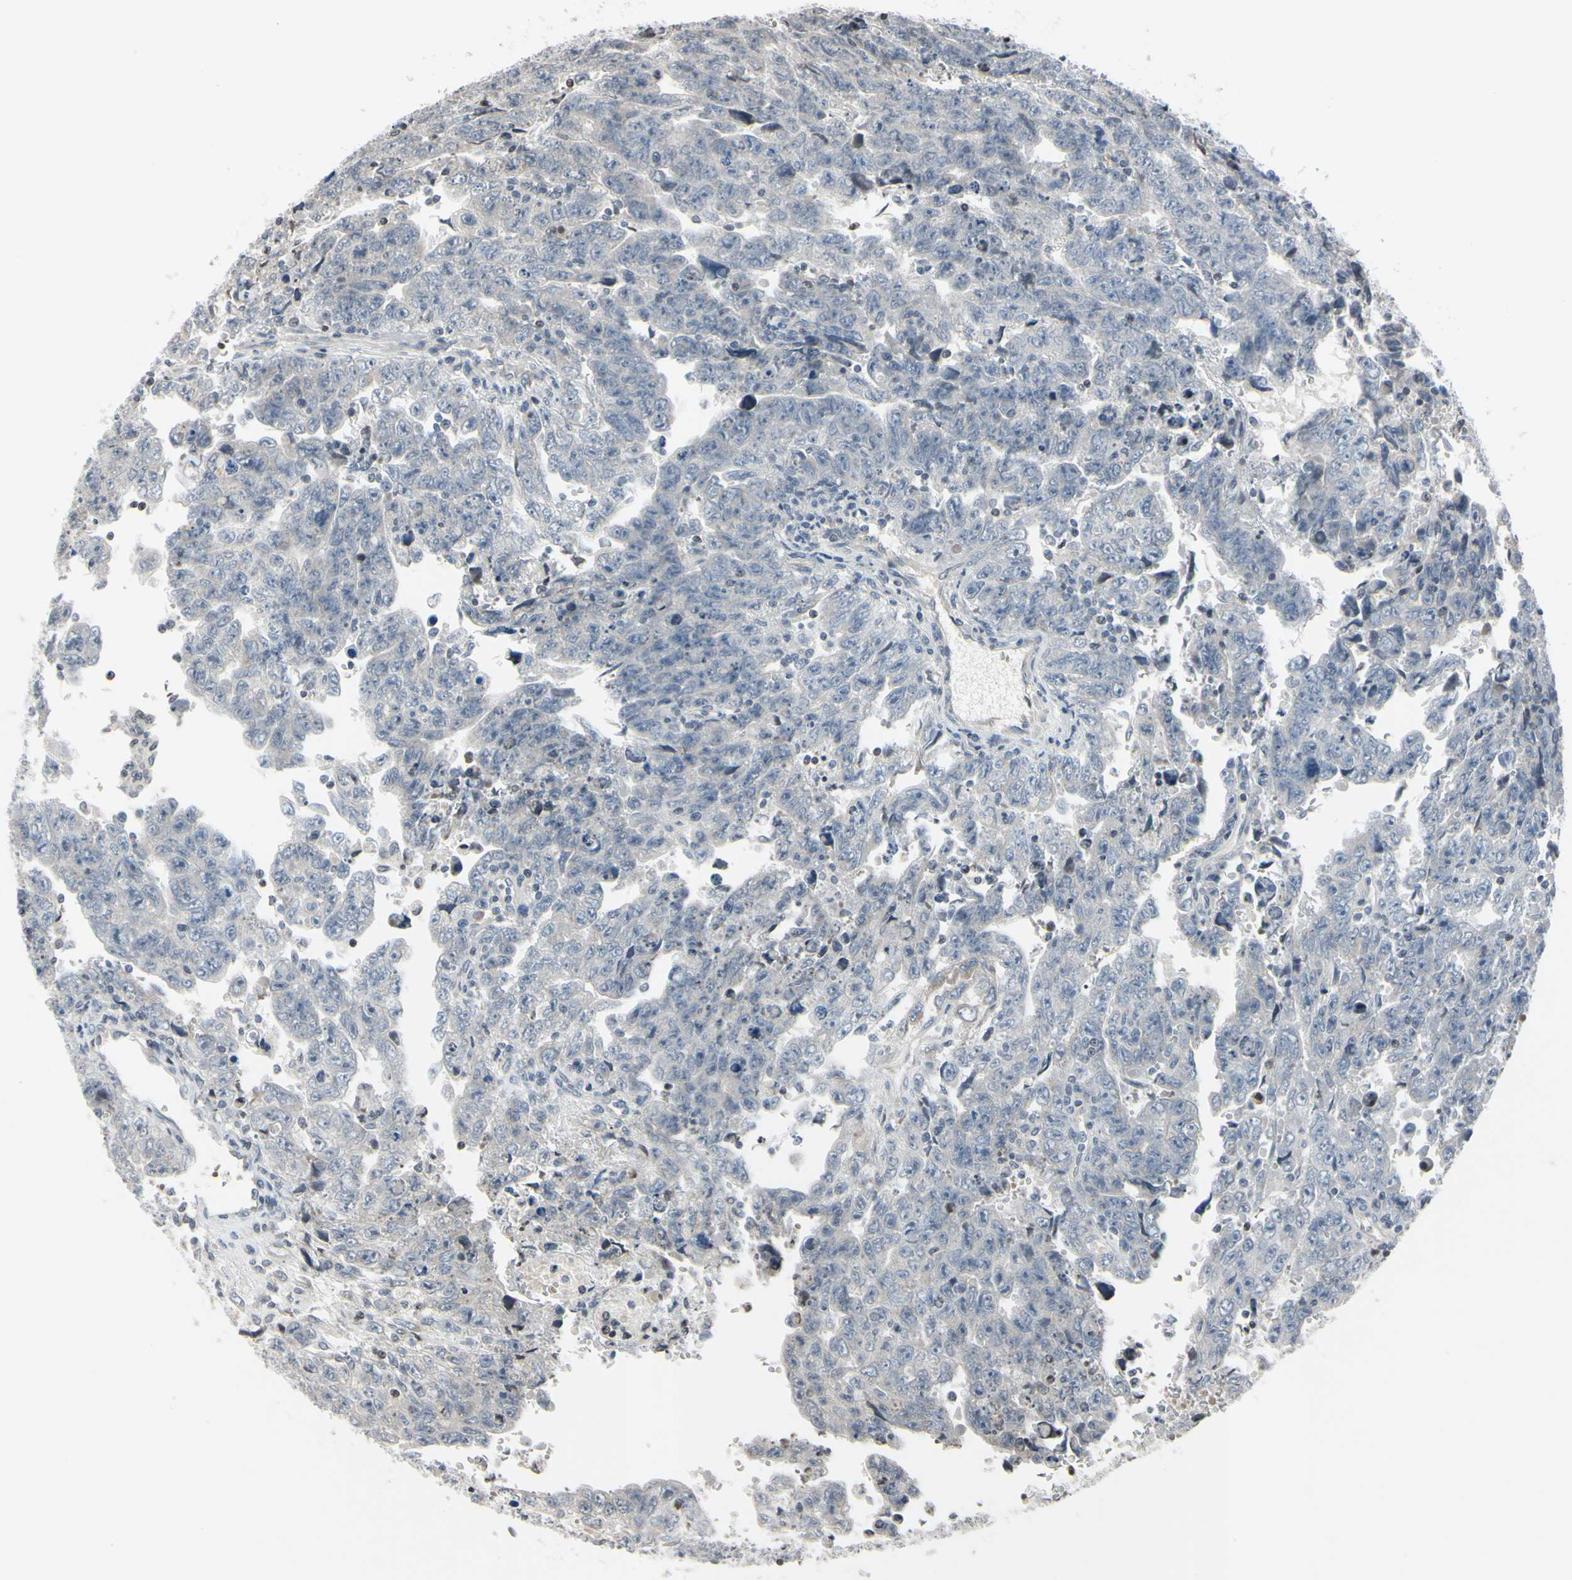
{"staining": {"intensity": "weak", "quantity": "25%-75%", "location": "cytoplasmic/membranous"}, "tissue": "testis cancer", "cell_type": "Tumor cells", "image_type": "cancer", "snomed": [{"axis": "morphology", "description": "Carcinoma, Embryonal, NOS"}, {"axis": "topography", "description": "Testis"}], "caption": "Immunohistochemistry of human embryonal carcinoma (testis) exhibits low levels of weak cytoplasmic/membranous staining in about 25%-75% of tumor cells.", "gene": "ARG1", "patient": {"sex": "male", "age": 28}}